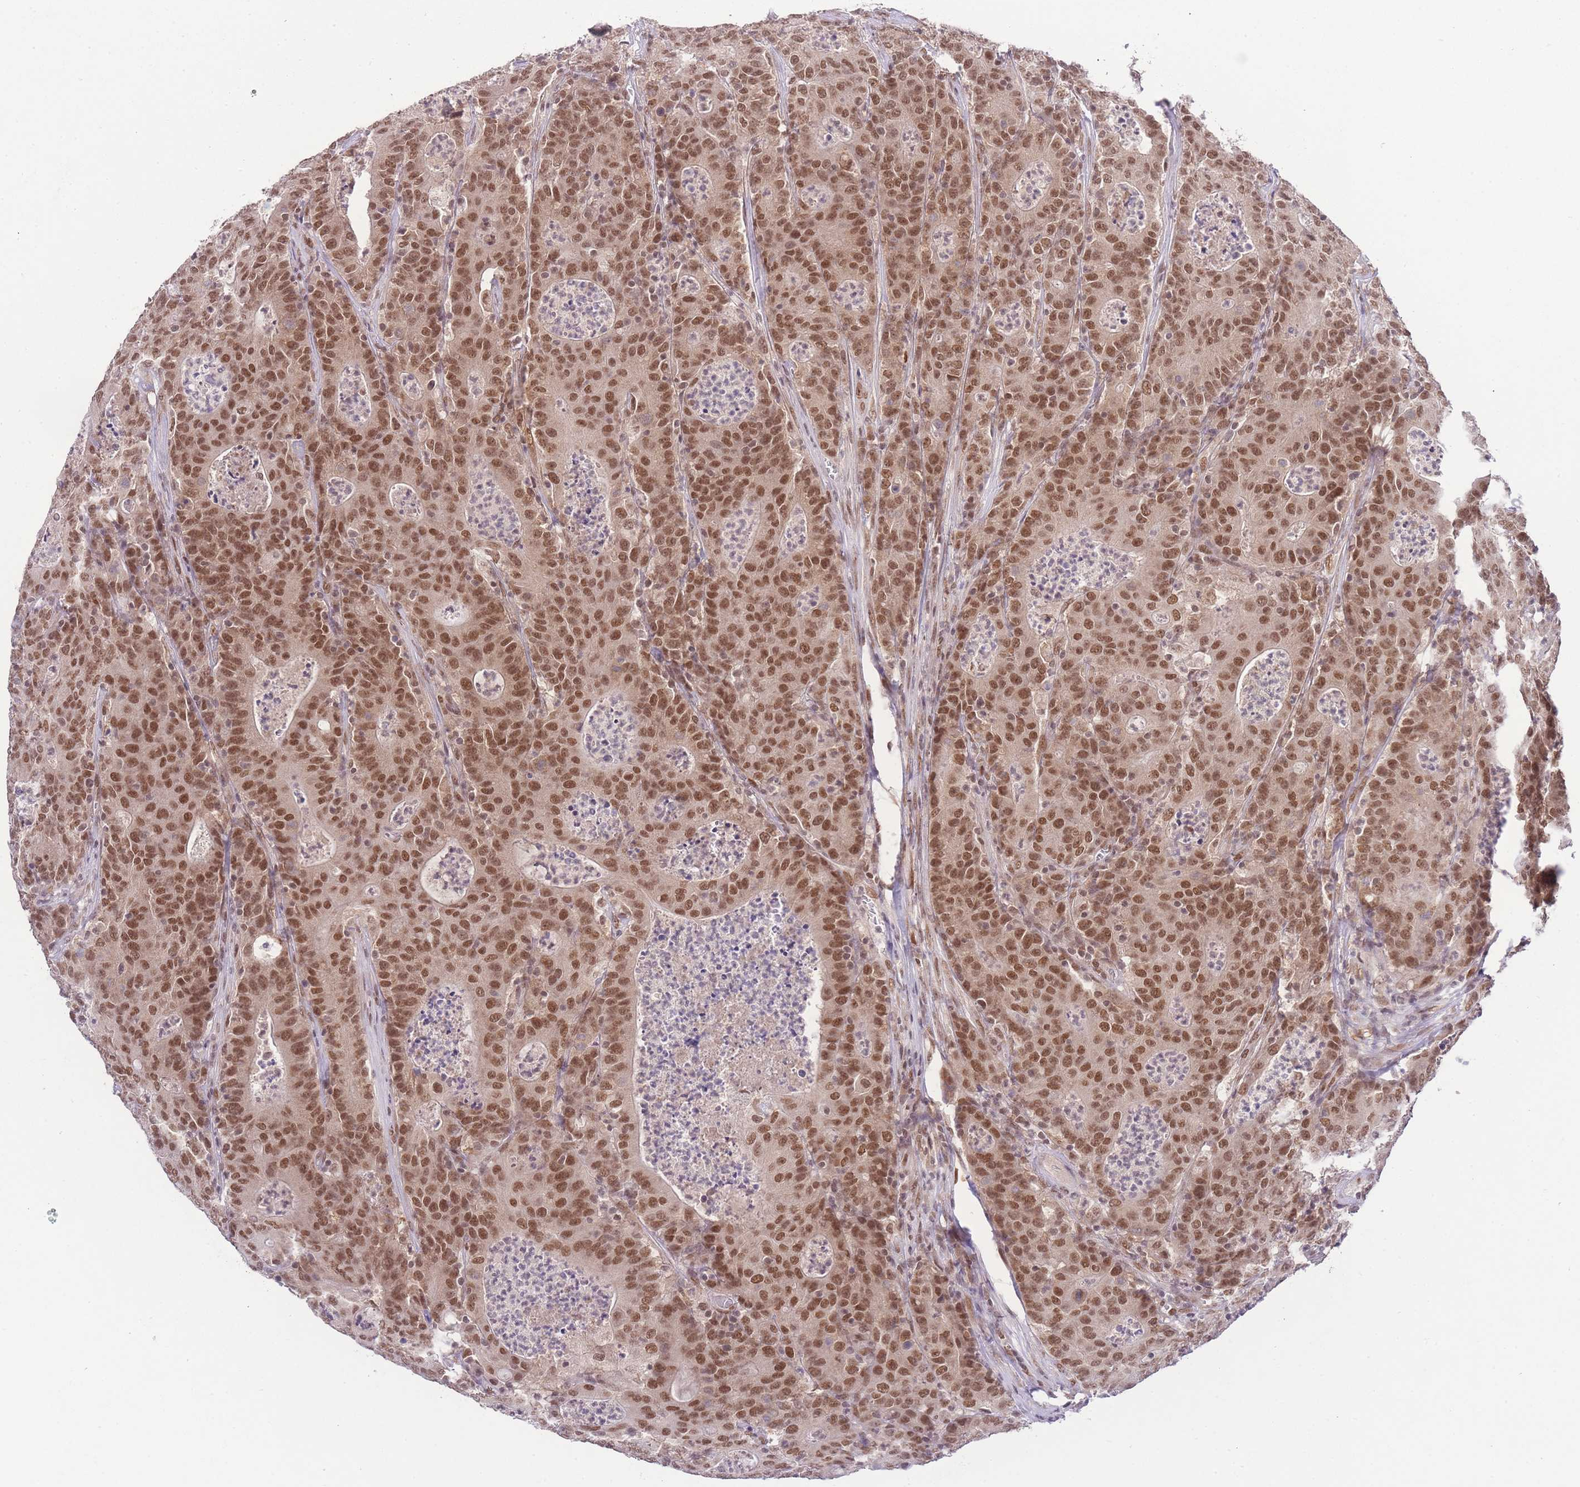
{"staining": {"intensity": "moderate", "quantity": ">75%", "location": "nuclear"}, "tissue": "colorectal cancer", "cell_type": "Tumor cells", "image_type": "cancer", "snomed": [{"axis": "morphology", "description": "Adenocarcinoma, NOS"}, {"axis": "topography", "description": "Colon"}], "caption": "Protein expression analysis of colorectal cancer (adenocarcinoma) shows moderate nuclear positivity in about >75% of tumor cells.", "gene": "TMED3", "patient": {"sex": "male", "age": 83}}